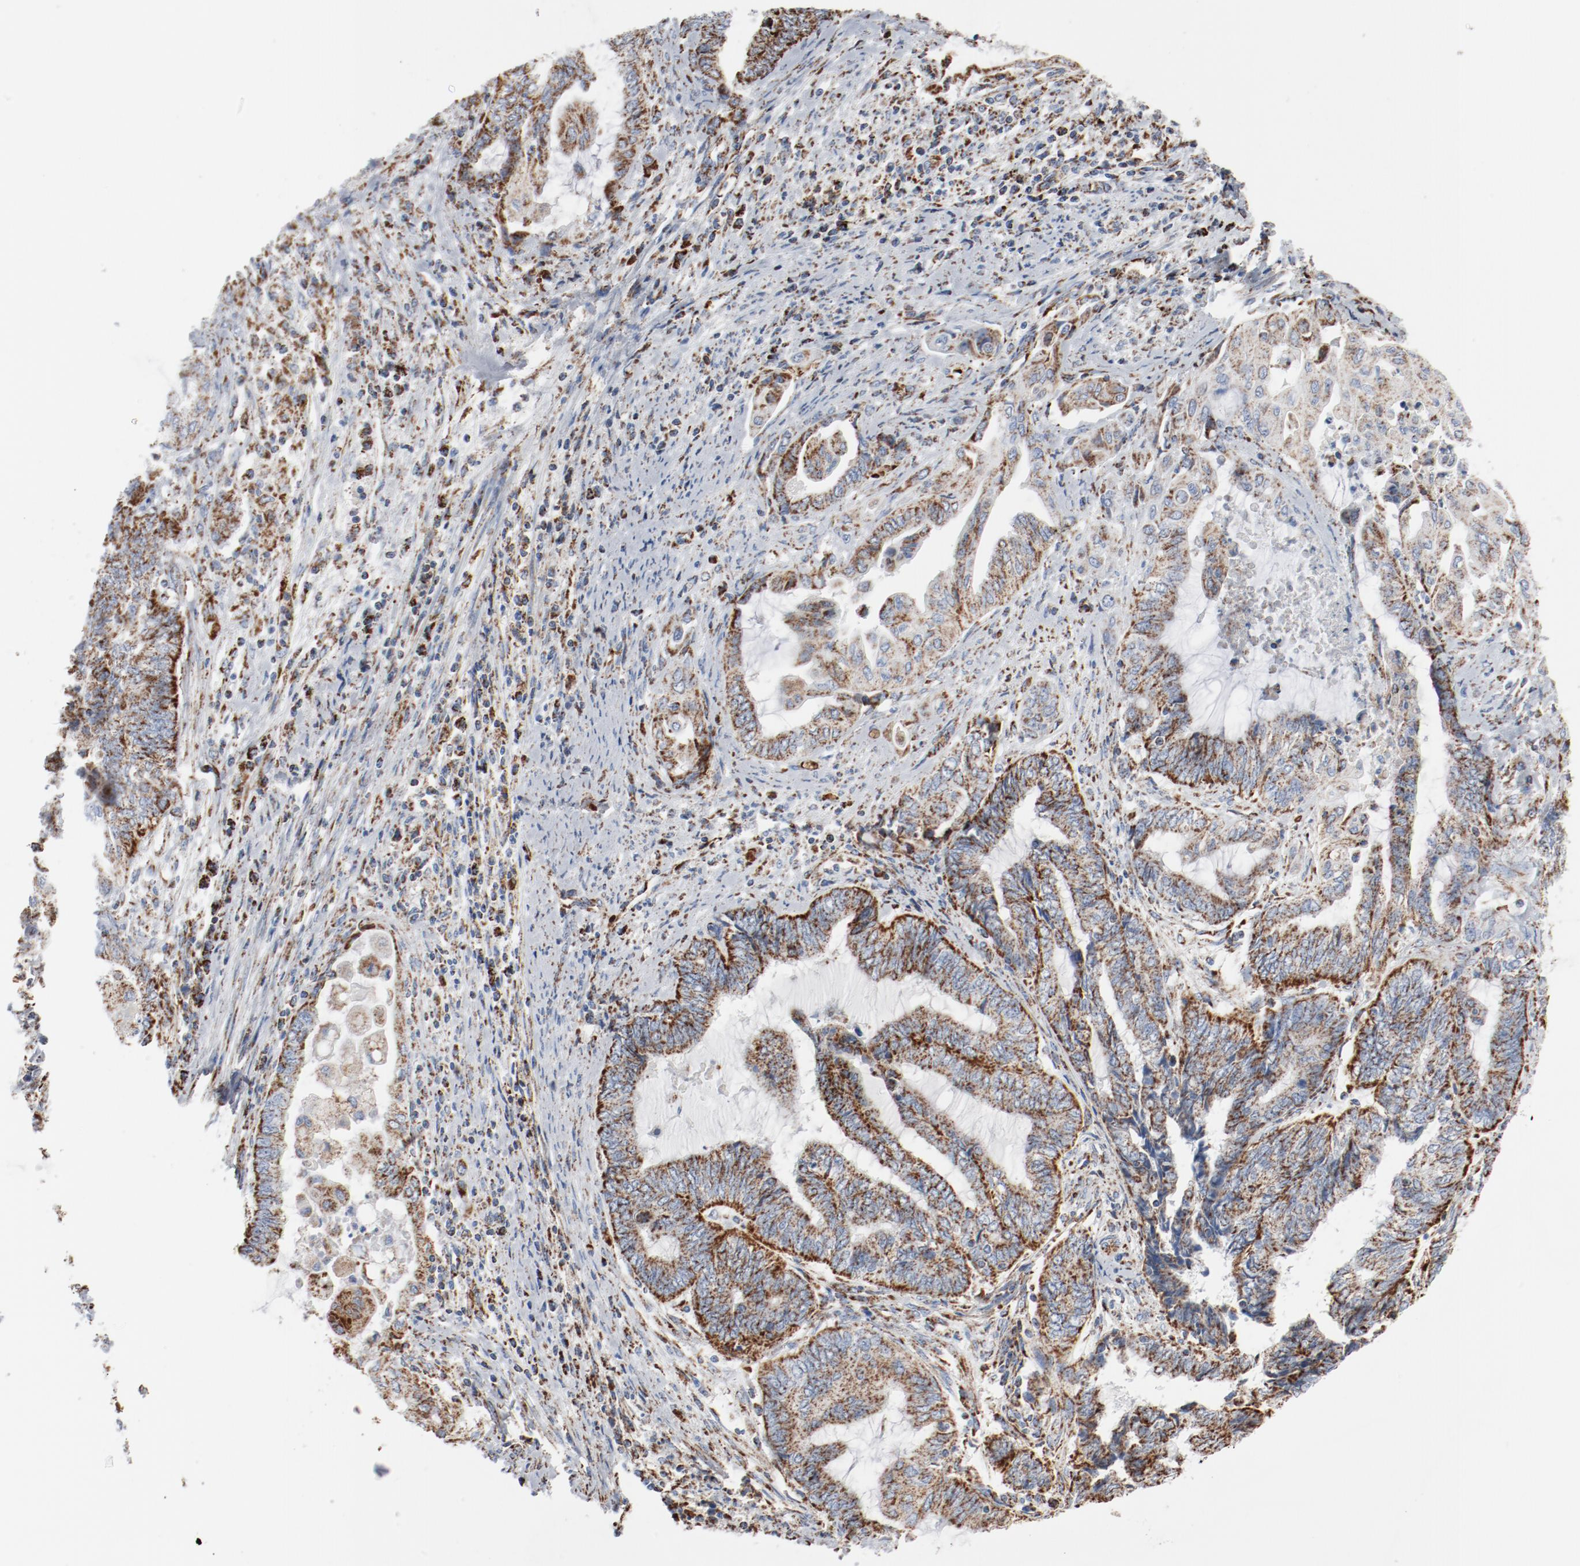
{"staining": {"intensity": "moderate", "quantity": ">75%", "location": "cytoplasmic/membranous"}, "tissue": "endometrial cancer", "cell_type": "Tumor cells", "image_type": "cancer", "snomed": [{"axis": "morphology", "description": "Adenocarcinoma, NOS"}, {"axis": "topography", "description": "Uterus"}, {"axis": "topography", "description": "Endometrium"}], "caption": "Immunohistochemical staining of adenocarcinoma (endometrial) exhibits medium levels of moderate cytoplasmic/membranous protein expression in about >75% of tumor cells. (DAB (3,3'-diaminobenzidine) IHC, brown staining for protein, blue staining for nuclei).", "gene": "NDUFB8", "patient": {"sex": "female", "age": 70}}